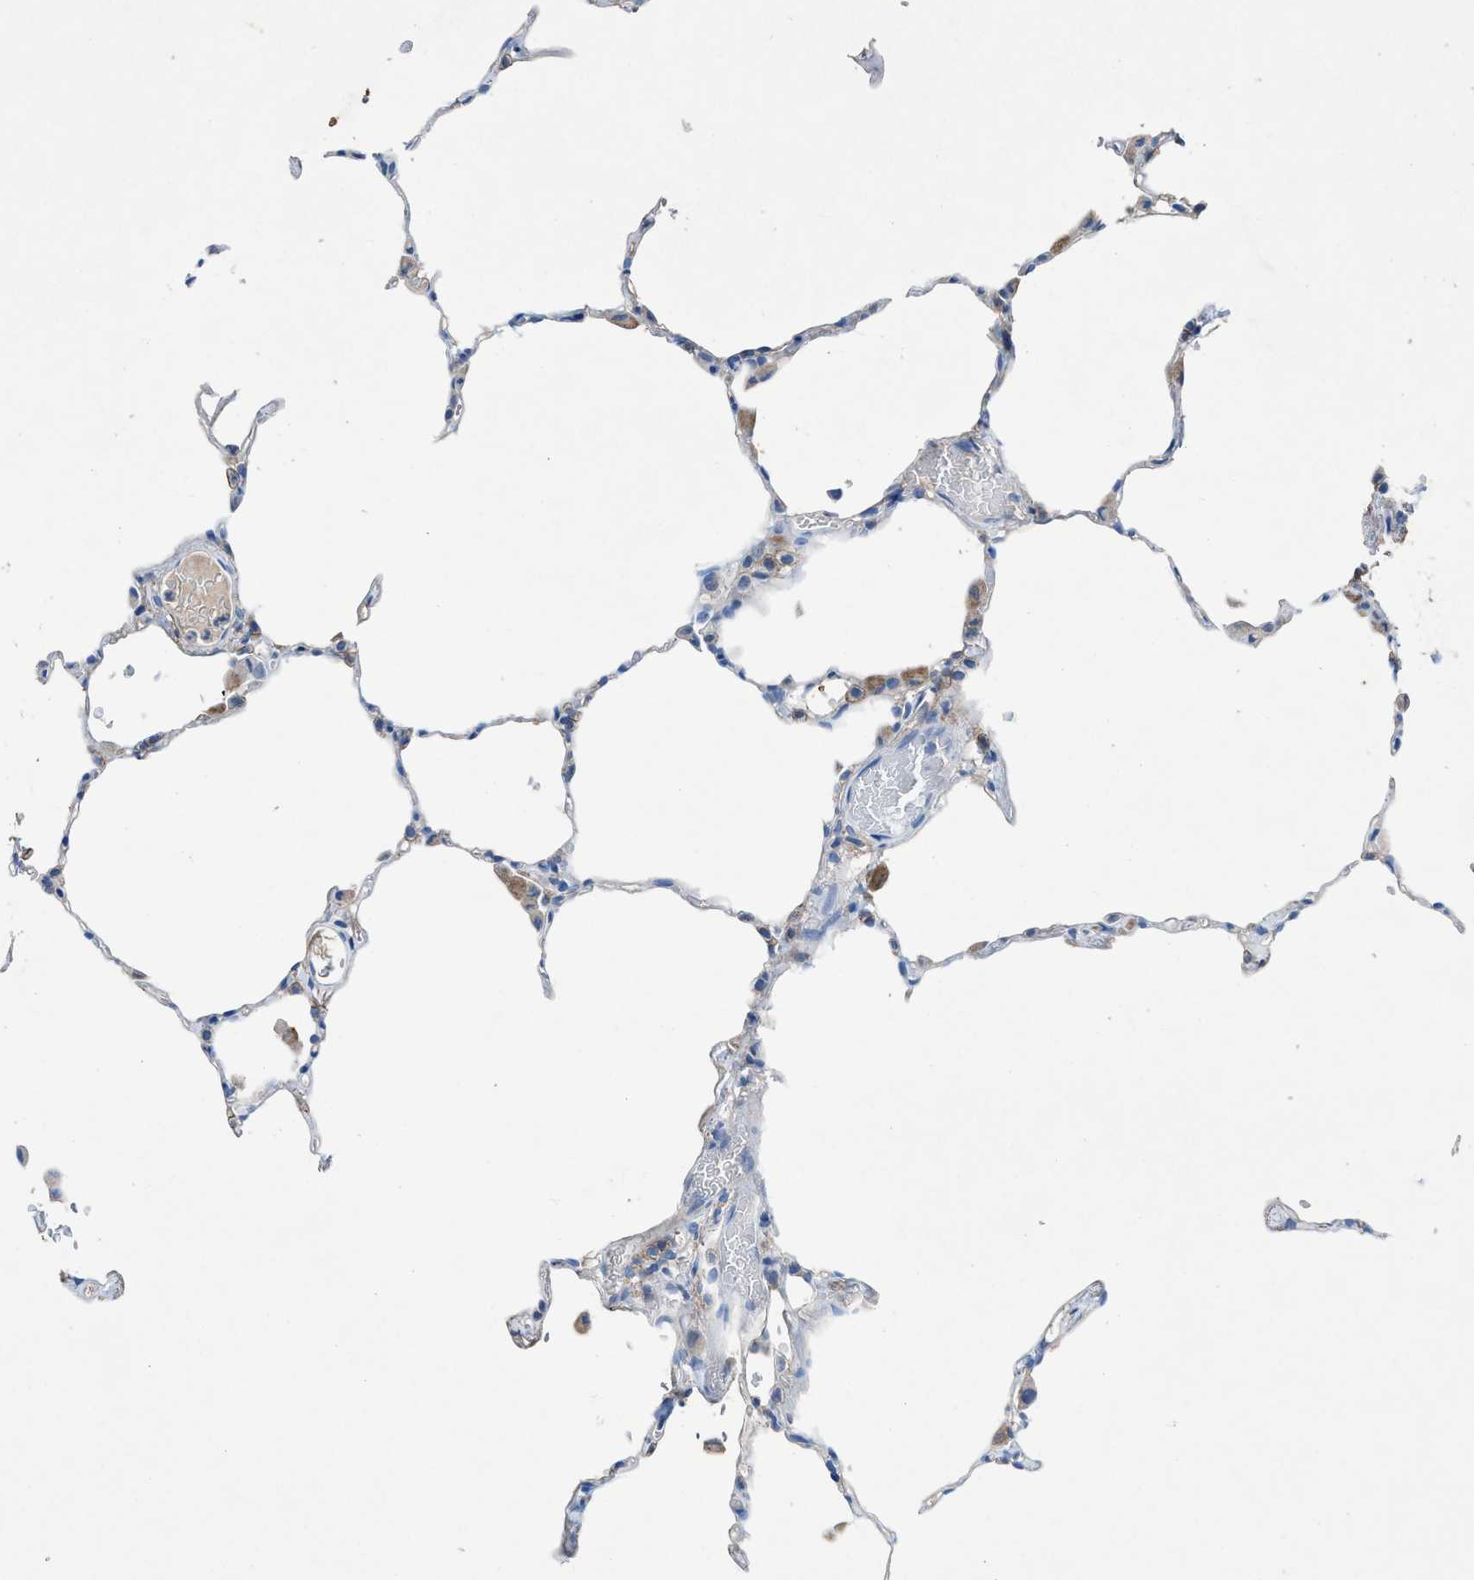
{"staining": {"intensity": "weak", "quantity": "<25%", "location": "cytoplasmic/membranous"}, "tissue": "lung", "cell_type": "Alveolar cells", "image_type": "normal", "snomed": [{"axis": "morphology", "description": "Normal tissue, NOS"}, {"axis": "topography", "description": "Lung"}], "caption": "IHC photomicrograph of benign human lung stained for a protein (brown), which exhibits no staining in alveolar cells.", "gene": "PTGFRN", "patient": {"sex": "female", "age": 49}}